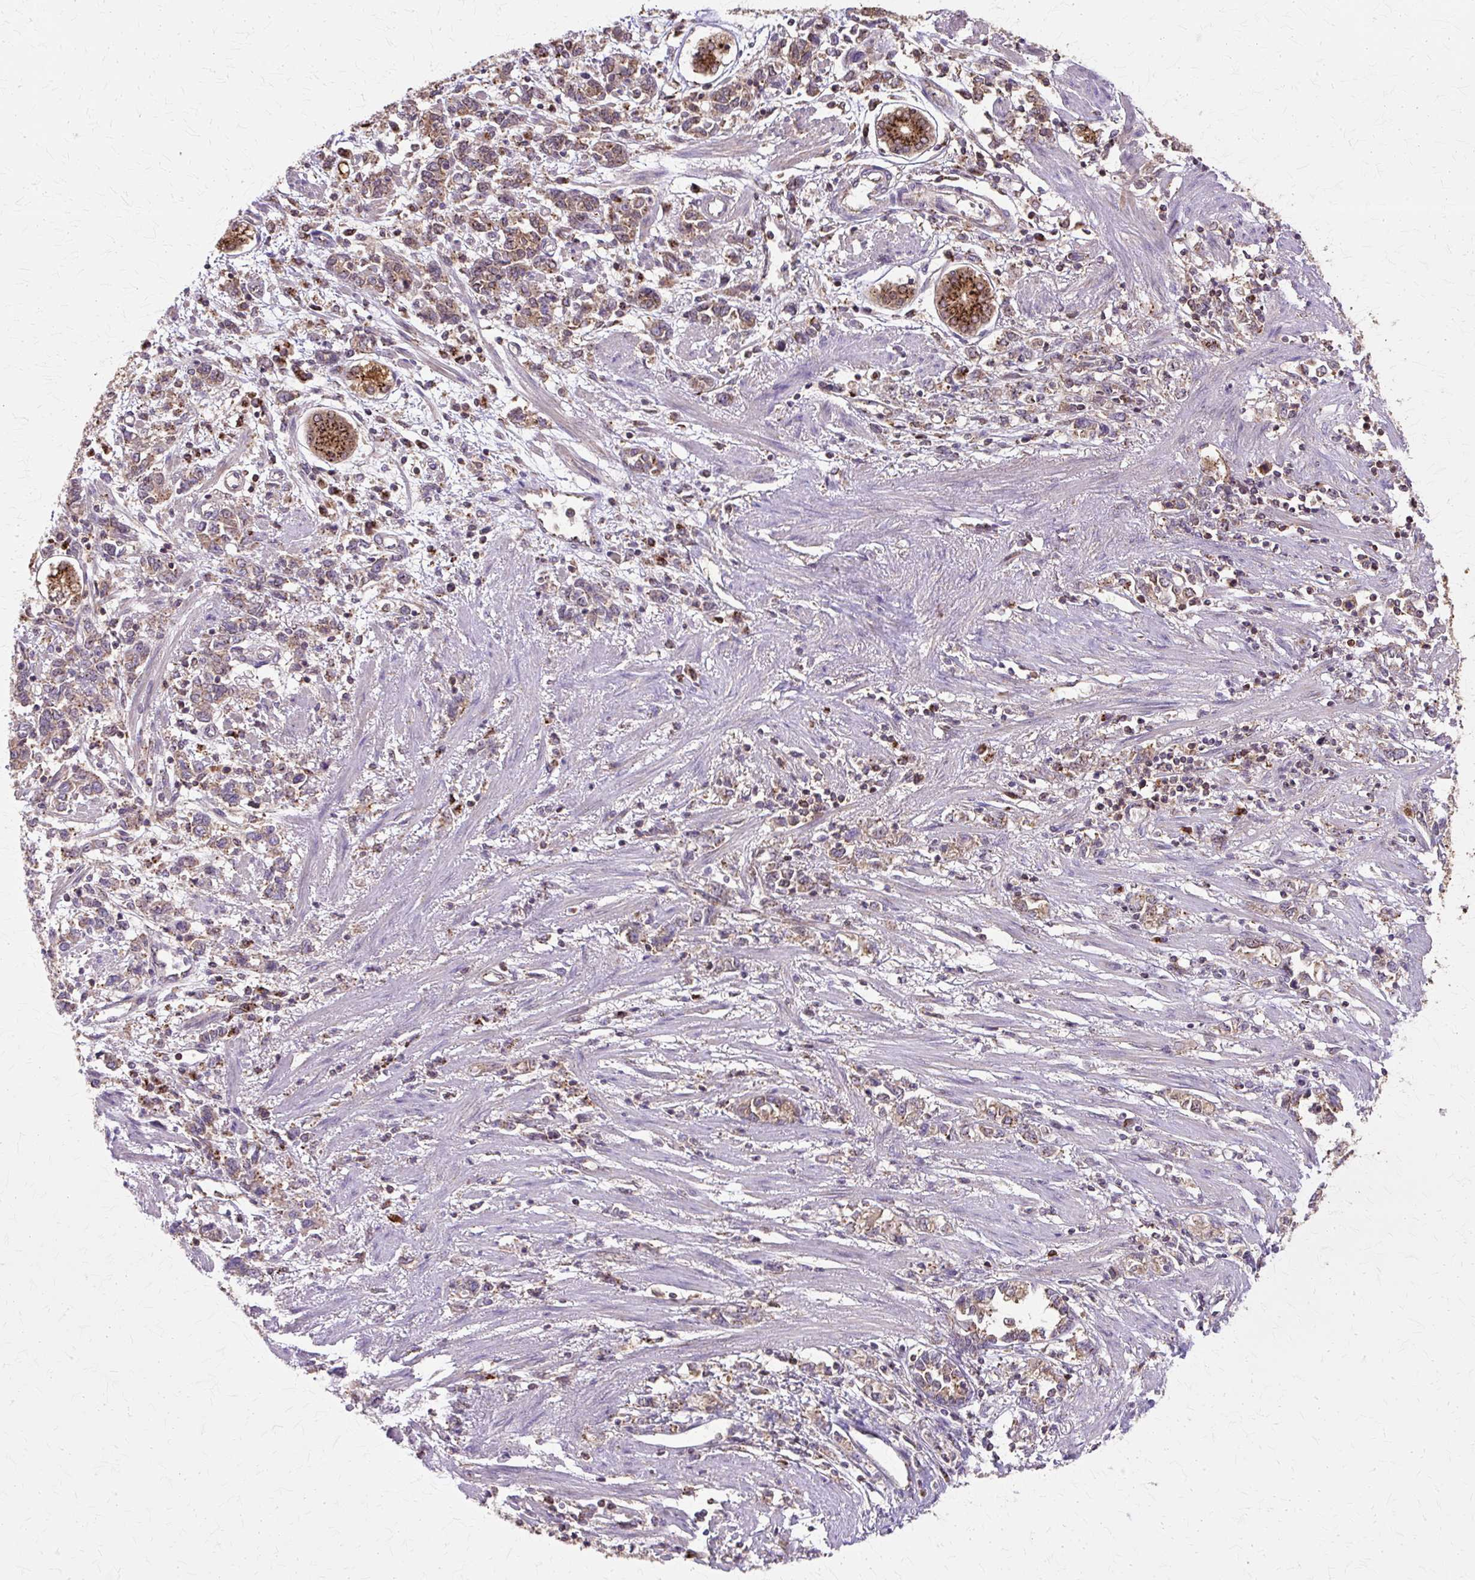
{"staining": {"intensity": "moderate", "quantity": "25%-75%", "location": "cytoplasmic/membranous"}, "tissue": "stomach cancer", "cell_type": "Tumor cells", "image_type": "cancer", "snomed": [{"axis": "morphology", "description": "Adenocarcinoma, NOS"}, {"axis": "topography", "description": "Stomach"}], "caption": "High-magnification brightfield microscopy of stomach adenocarcinoma stained with DAB (3,3'-diaminobenzidine) (brown) and counterstained with hematoxylin (blue). tumor cells exhibit moderate cytoplasmic/membranous positivity is appreciated in approximately25%-75% of cells.", "gene": "COPB1", "patient": {"sex": "female", "age": 76}}